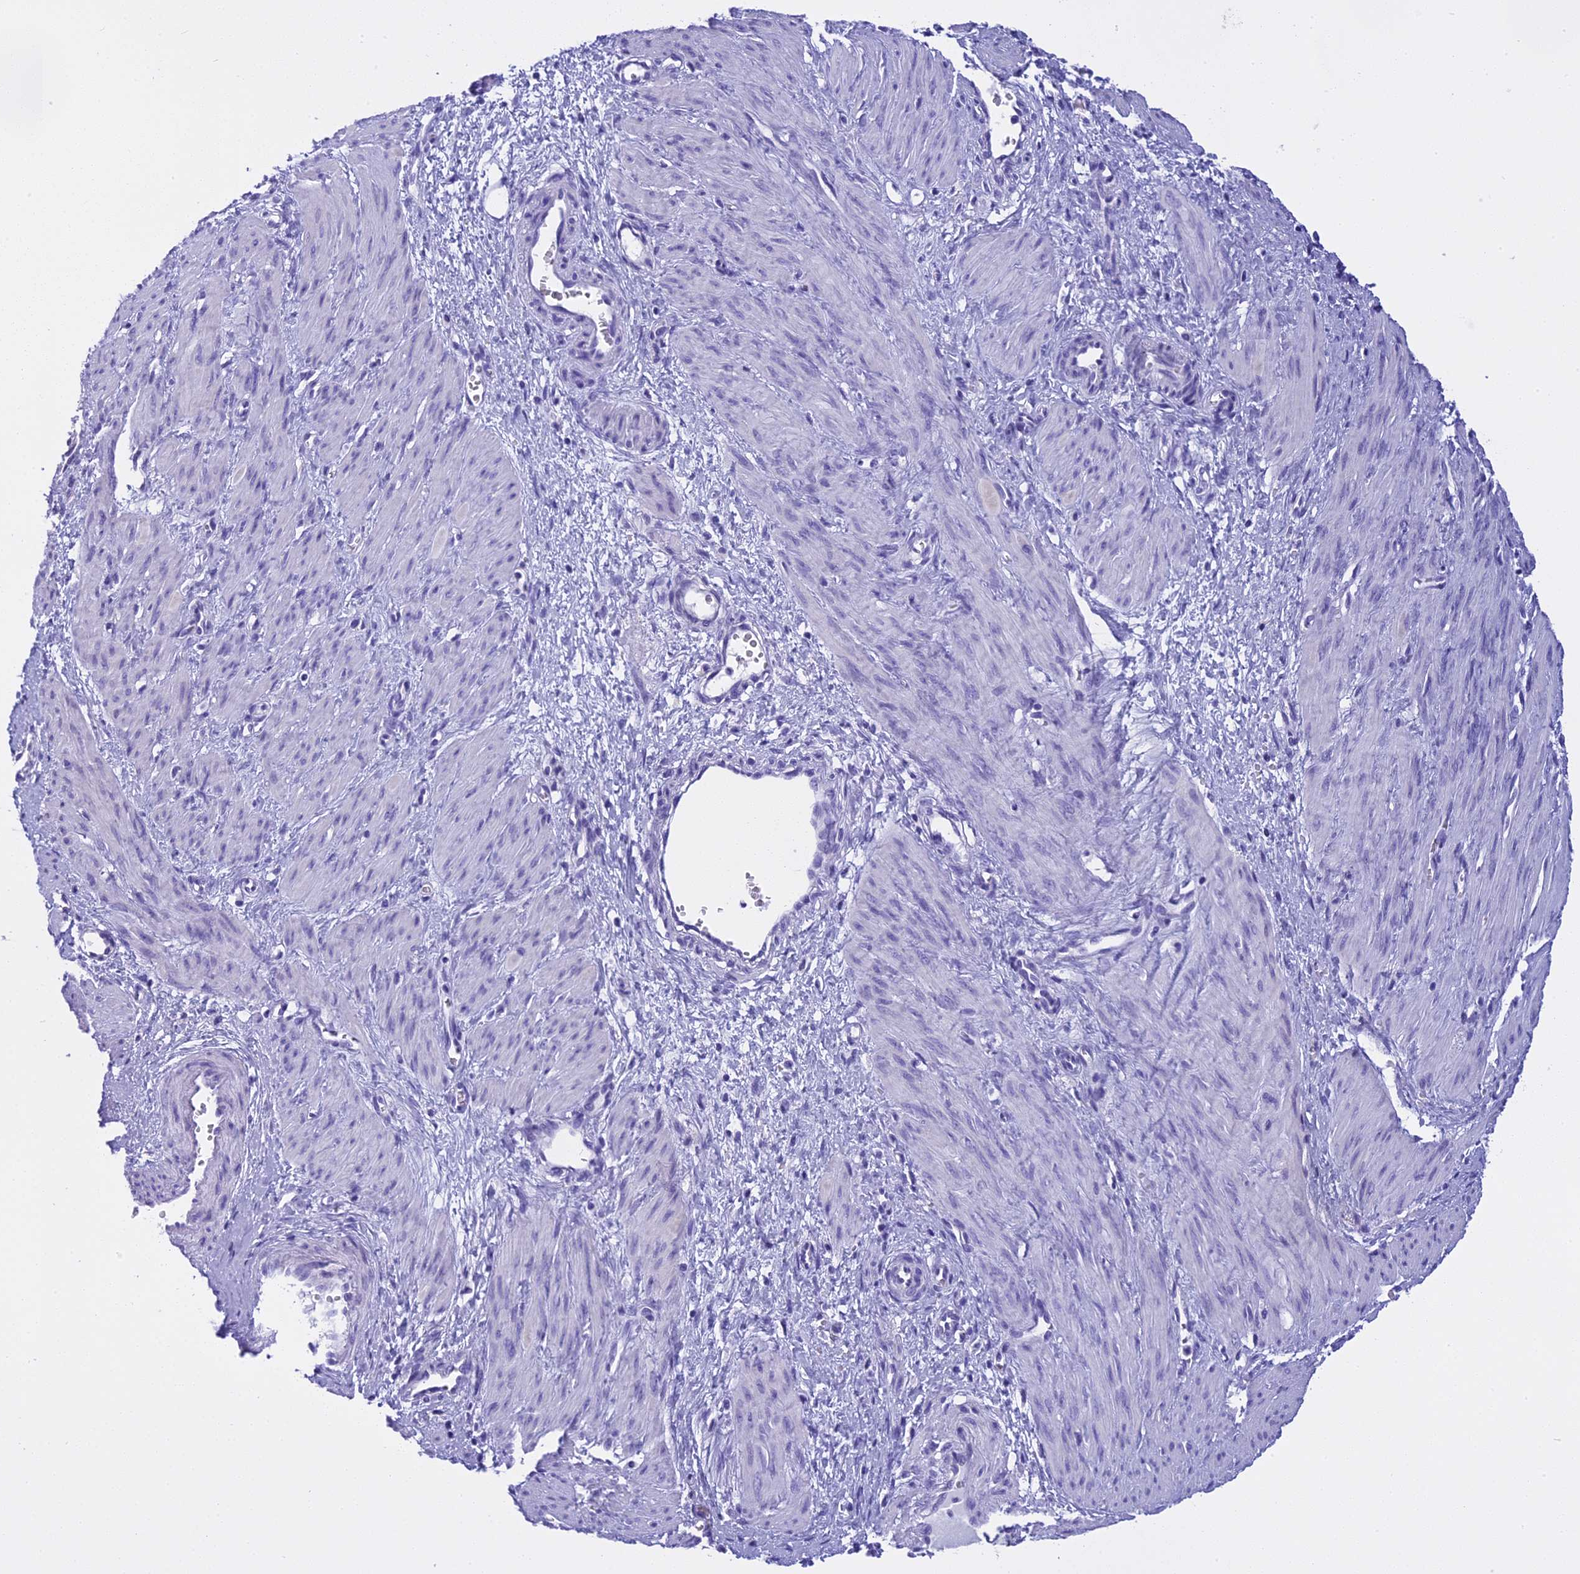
{"staining": {"intensity": "negative", "quantity": "none", "location": "none"}, "tissue": "smooth muscle", "cell_type": "Smooth muscle cells", "image_type": "normal", "snomed": [{"axis": "morphology", "description": "Normal tissue, NOS"}, {"axis": "topography", "description": "Endometrium"}], "caption": "High power microscopy micrograph of an immunohistochemistry (IHC) histopathology image of benign smooth muscle, revealing no significant positivity in smooth muscle cells.", "gene": "KCTD14", "patient": {"sex": "female", "age": 33}}